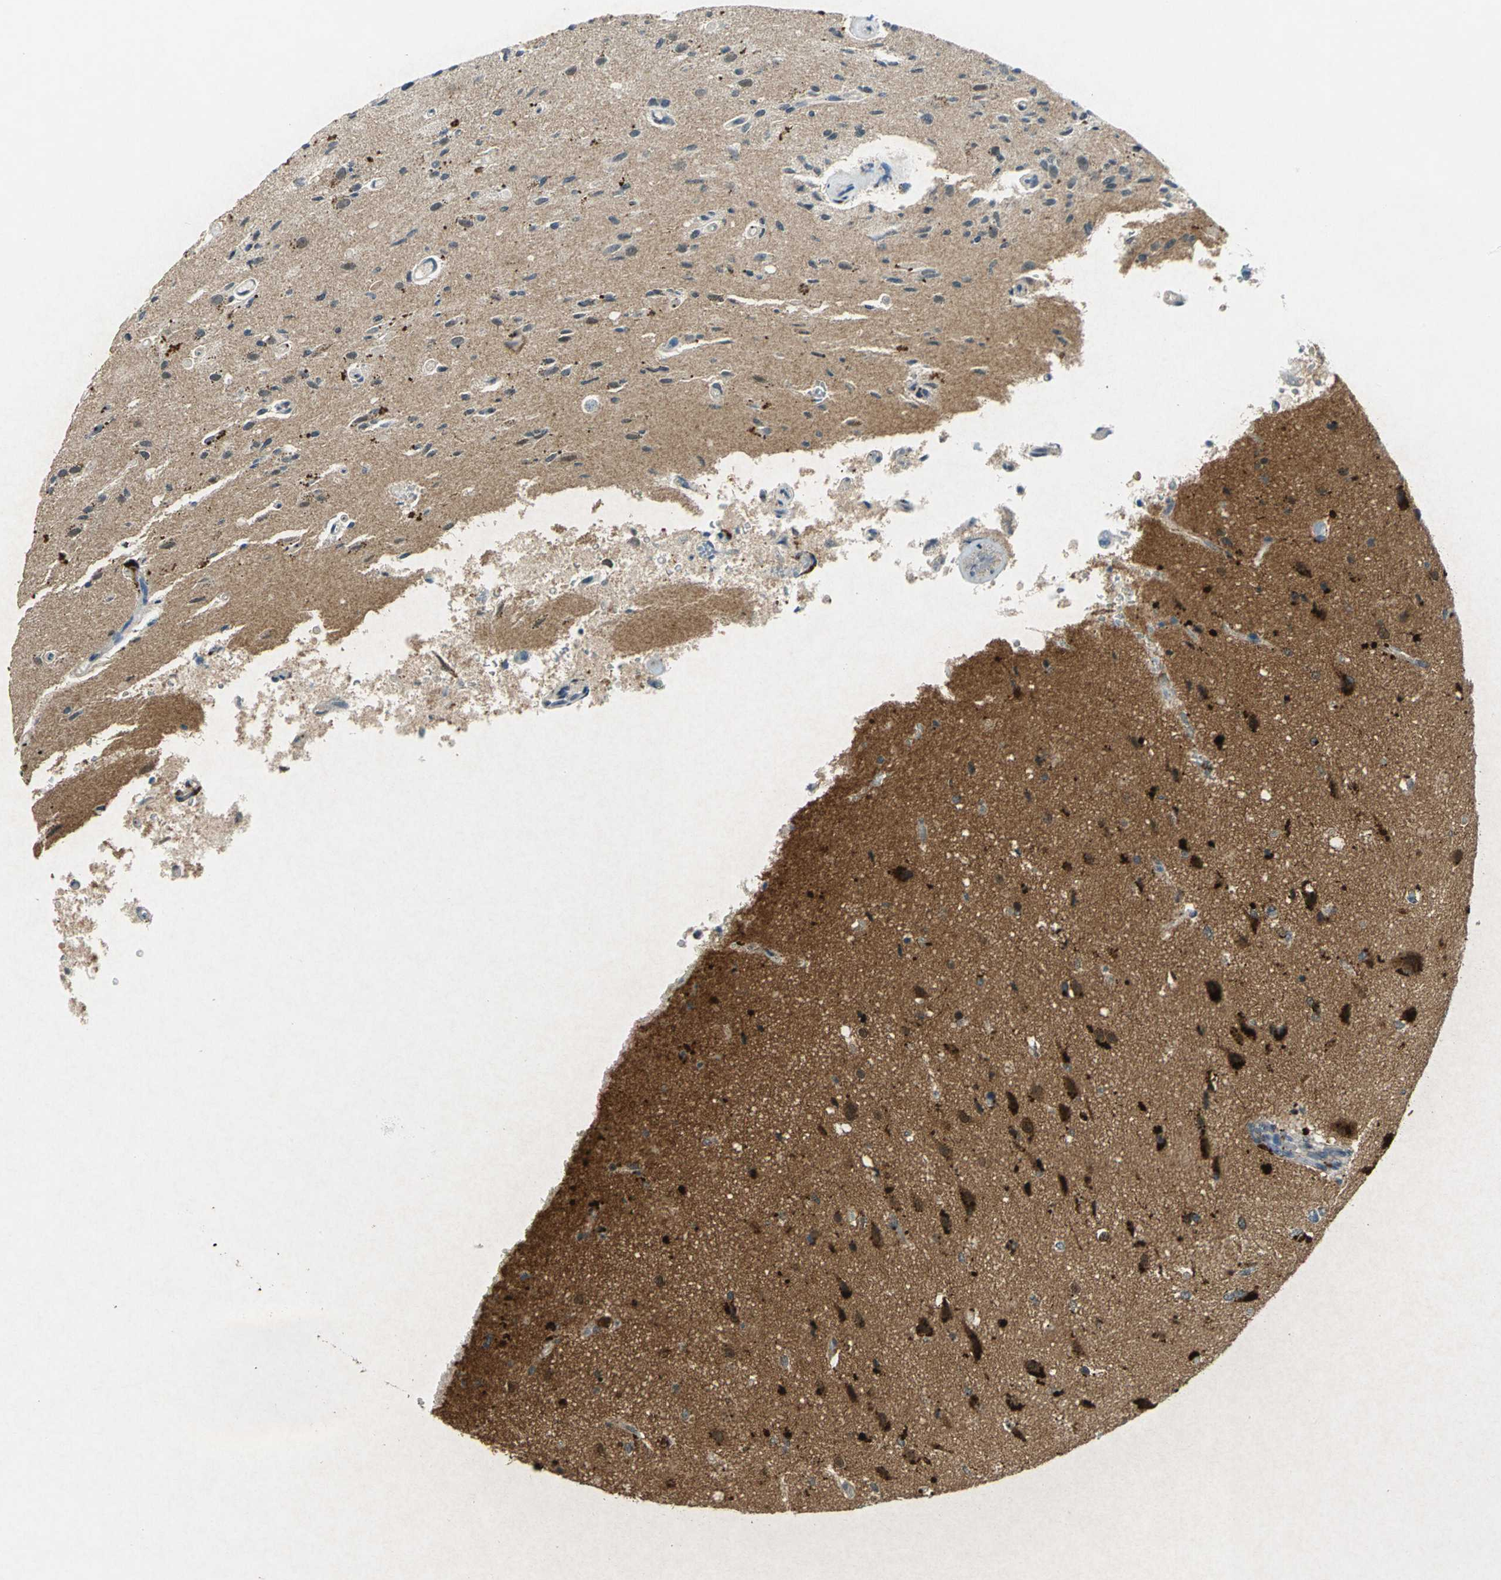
{"staining": {"intensity": "strong", "quantity": "25%-75%", "location": "cytoplasmic/membranous,nuclear"}, "tissue": "glioma", "cell_type": "Tumor cells", "image_type": "cancer", "snomed": [{"axis": "morphology", "description": "Normal tissue, NOS"}, {"axis": "morphology", "description": "Glioma, malignant, High grade"}, {"axis": "topography", "description": "Cerebral cortex"}], "caption": "A micrograph showing strong cytoplasmic/membranous and nuclear expression in about 25%-75% of tumor cells in glioma, as visualized by brown immunohistochemical staining.", "gene": "PIN1", "patient": {"sex": "male", "age": 77}}